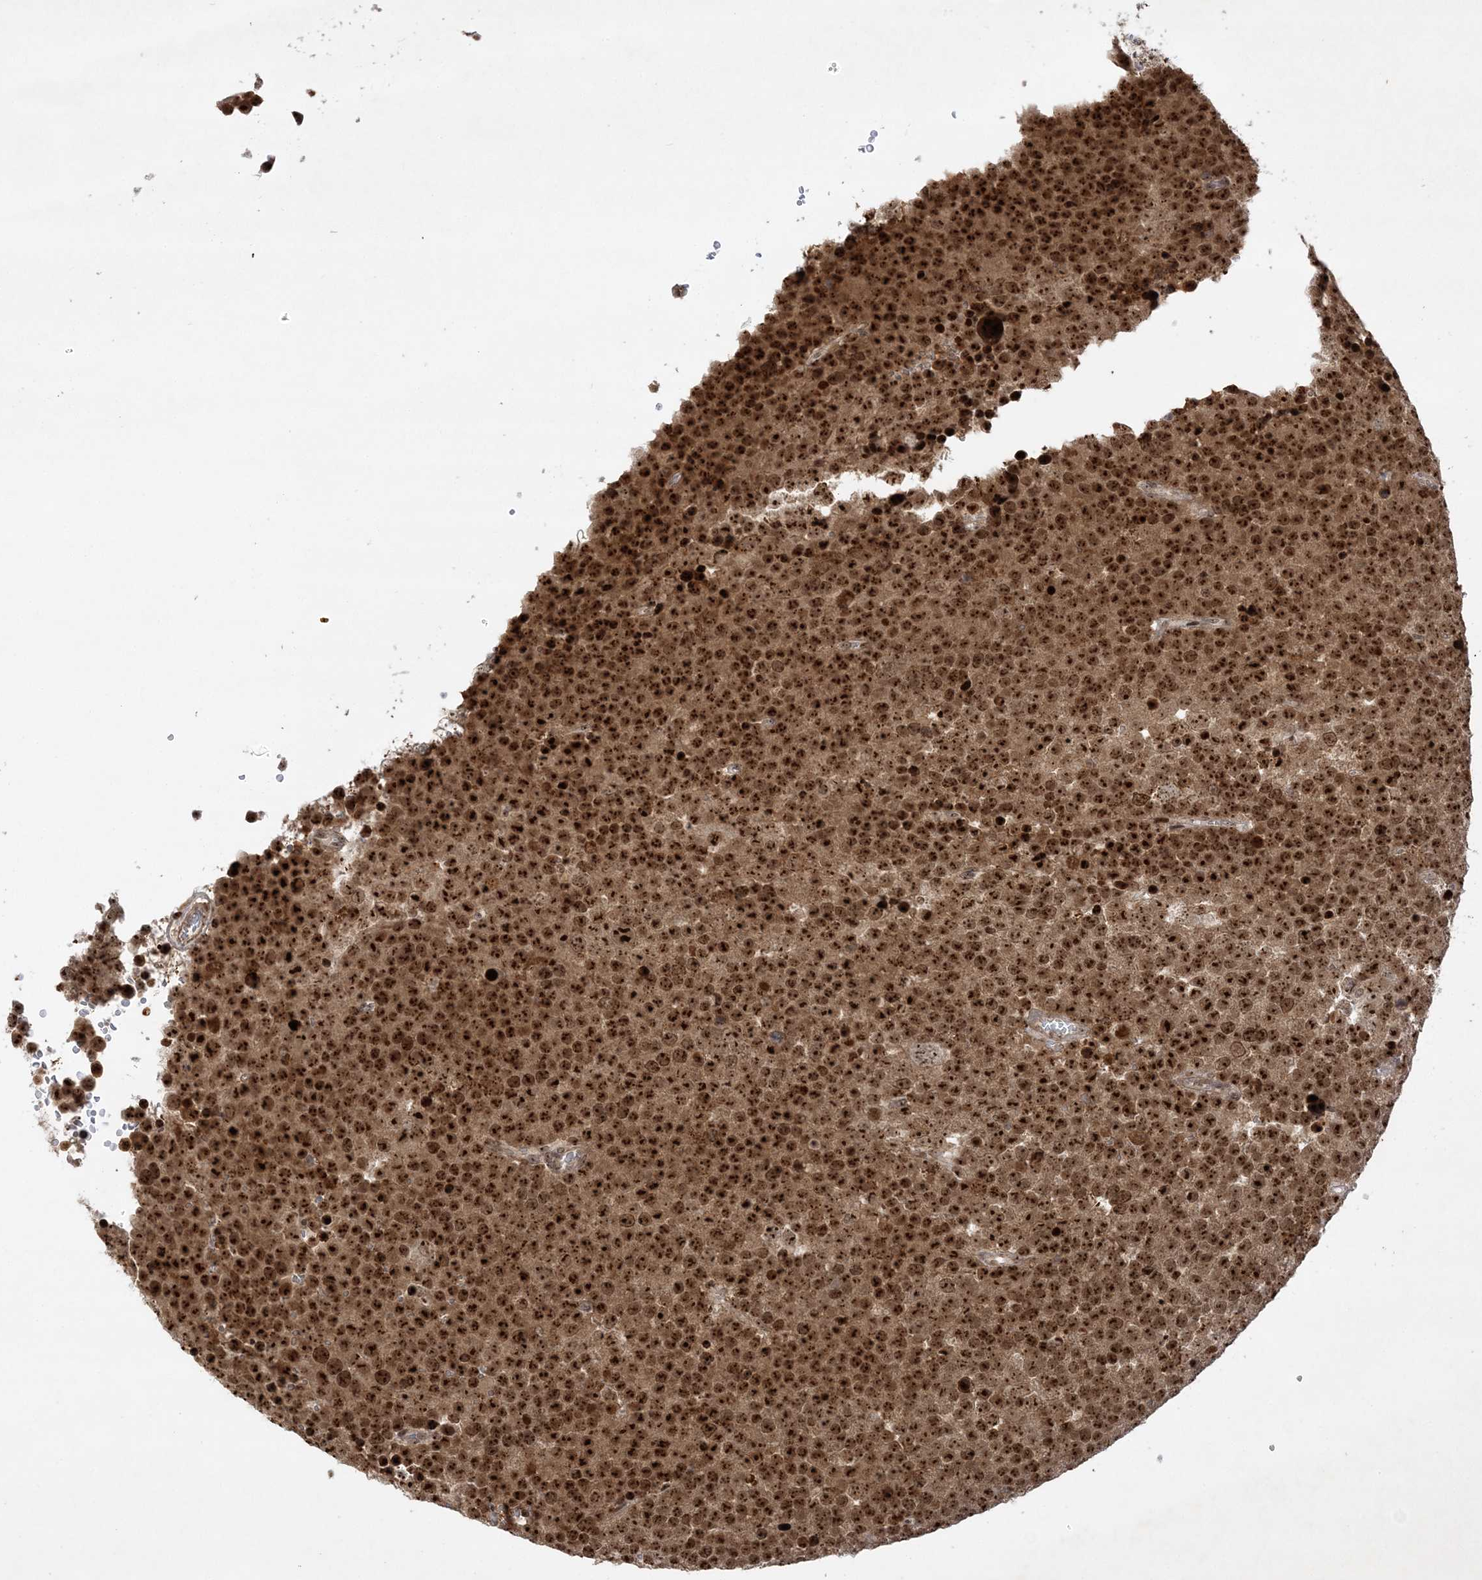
{"staining": {"intensity": "strong", "quantity": ">75%", "location": "cytoplasmic/membranous,nuclear"}, "tissue": "testis cancer", "cell_type": "Tumor cells", "image_type": "cancer", "snomed": [{"axis": "morphology", "description": "Seminoma, NOS"}, {"axis": "topography", "description": "Testis"}], "caption": "Seminoma (testis) stained with DAB IHC shows high levels of strong cytoplasmic/membranous and nuclear expression in about >75% of tumor cells. The staining was performed using DAB (3,3'-diaminobenzidine) to visualize the protein expression in brown, while the nuclei were stained in blue with hematoxylin (Magnification: 20x).", "gene": "NPM3", "patient": {"sex": "male", "age": 71}}